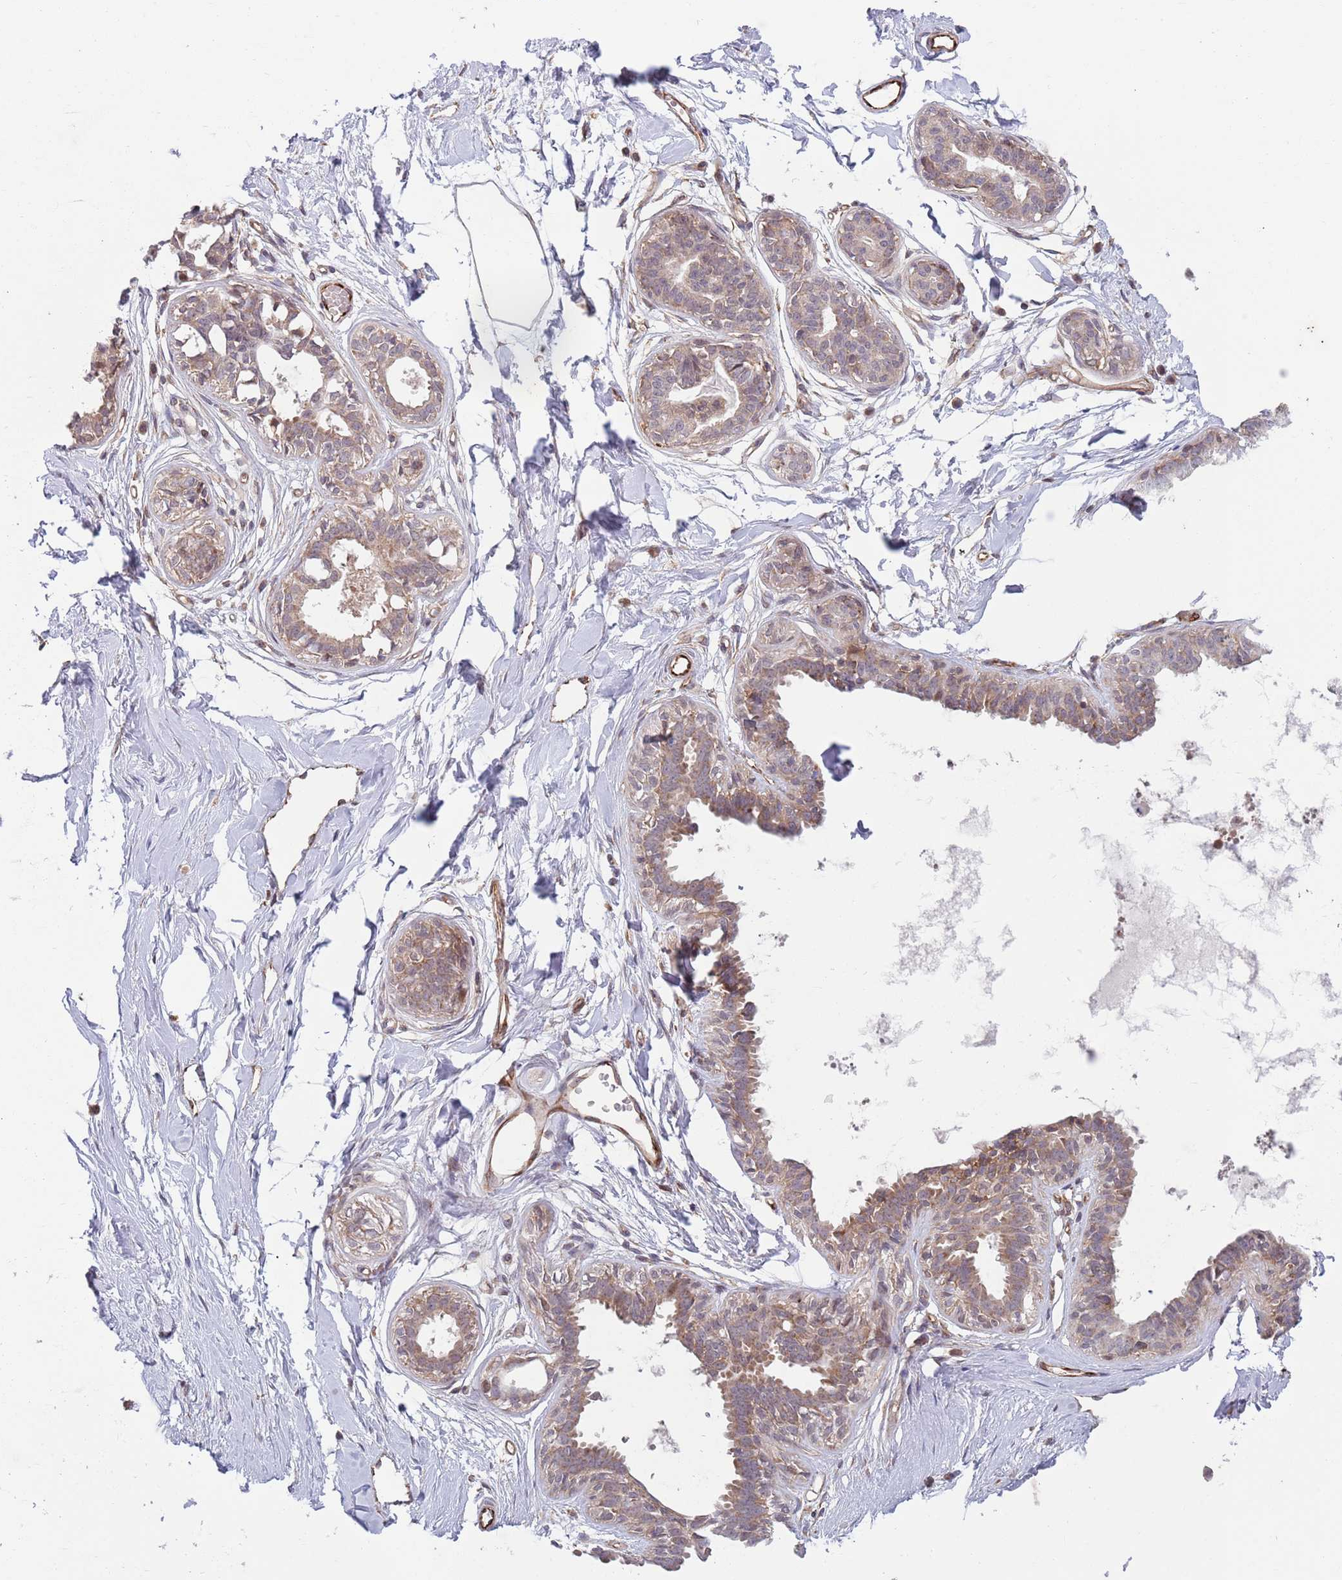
{"staining": {"intensity": "moderate", "quantity": "25%-75%", "location": "cytoplasmic/membranous"}, "tissue": "breast", "cell_type": "Glandular cells", "image_type": "normal", "snomed": [{"axis": "morphology", "description": "Normal tissue, NOS"}, {"axis": "topography", "description": "Breast"}], "caption": "Moderate cytoplasmic/membranous protein positivity is present in approximately 25%-75% of glandular cells in breast. Immunohistochemistry (ihc) stains the protein of interest in brown and the nuclei are stained blue.", "gene": "CHD9", "patient": {"sex": "female", "age": 45}}